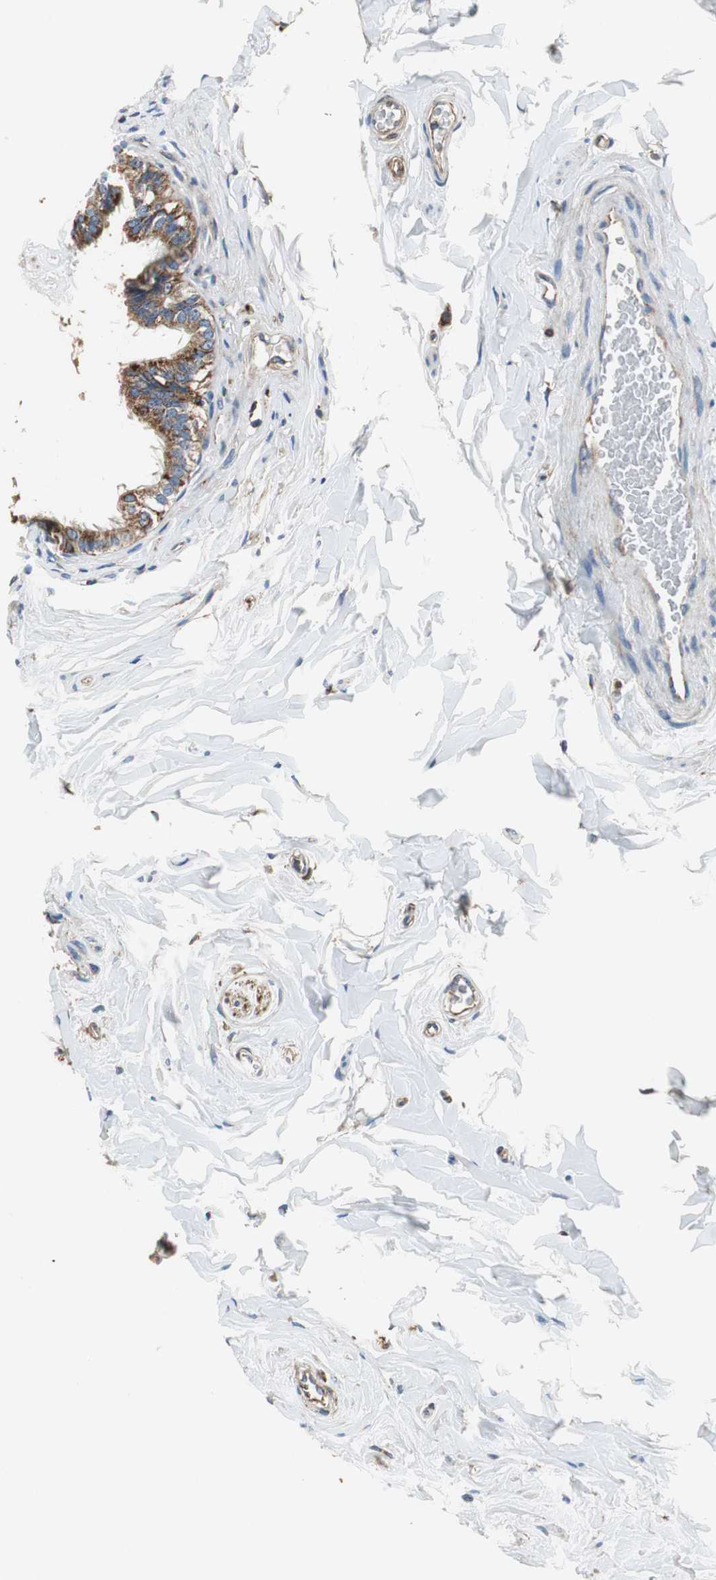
{"staining": {"intensity": "strong", "quantity": ">75%", "location": "cytoplasmic/membranous"}, "tissue": "epididymis", "cell_type": "Glandular cells", "image_type": "normal", "snomed": [{"axis": "morphology", "description": "Normal tissue, NOS"}, {"axis": "topography", "description": "Epididymis"}], "caption": "The histopathology image demonstrates a brown stain indicating the presence of a protein in the cytoplasmic/membranous of glandular cells in epididymis.", "gene": "GSTK1", "patient": {"sex": "male", "age": 26}}